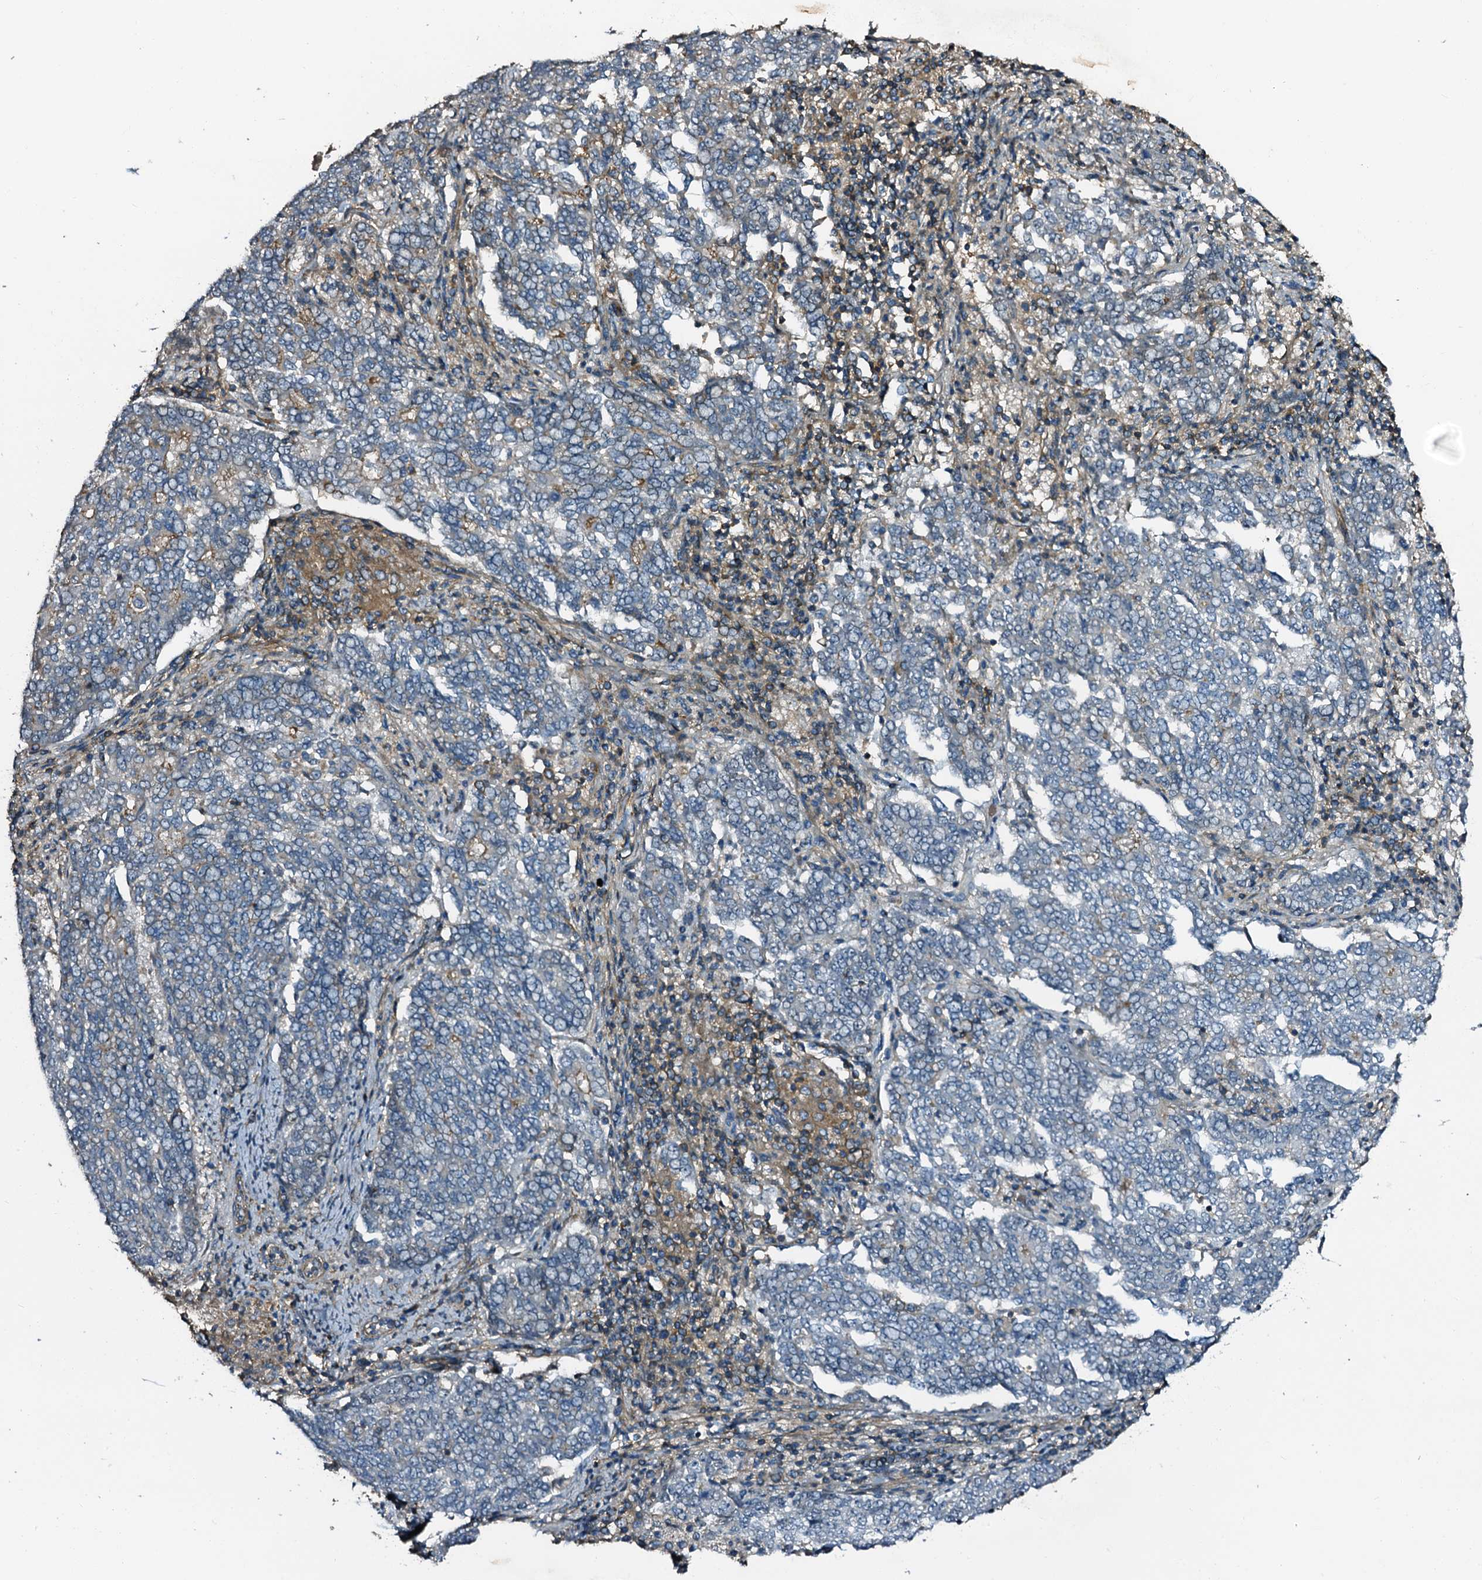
{"staining": {"intensity": "negative", "quantity": "none", "location": "none"}, "tissue": "endometrial cancer", "cell_type": "Tumor cells", "image_type": "cancer", "snomed": [{"axis": "morphology", "description": "Adenocarcinoma, NOS"}, {"axis": "topography", "description": "Endometrium"}], "caption": "This is an IHC histopathology image of human endometrial cancer (adenocarcinoma). There is no positivity in tumor cells.", "gene": "DUOXA1", "patient": {"sex": "female", "age": 80}}